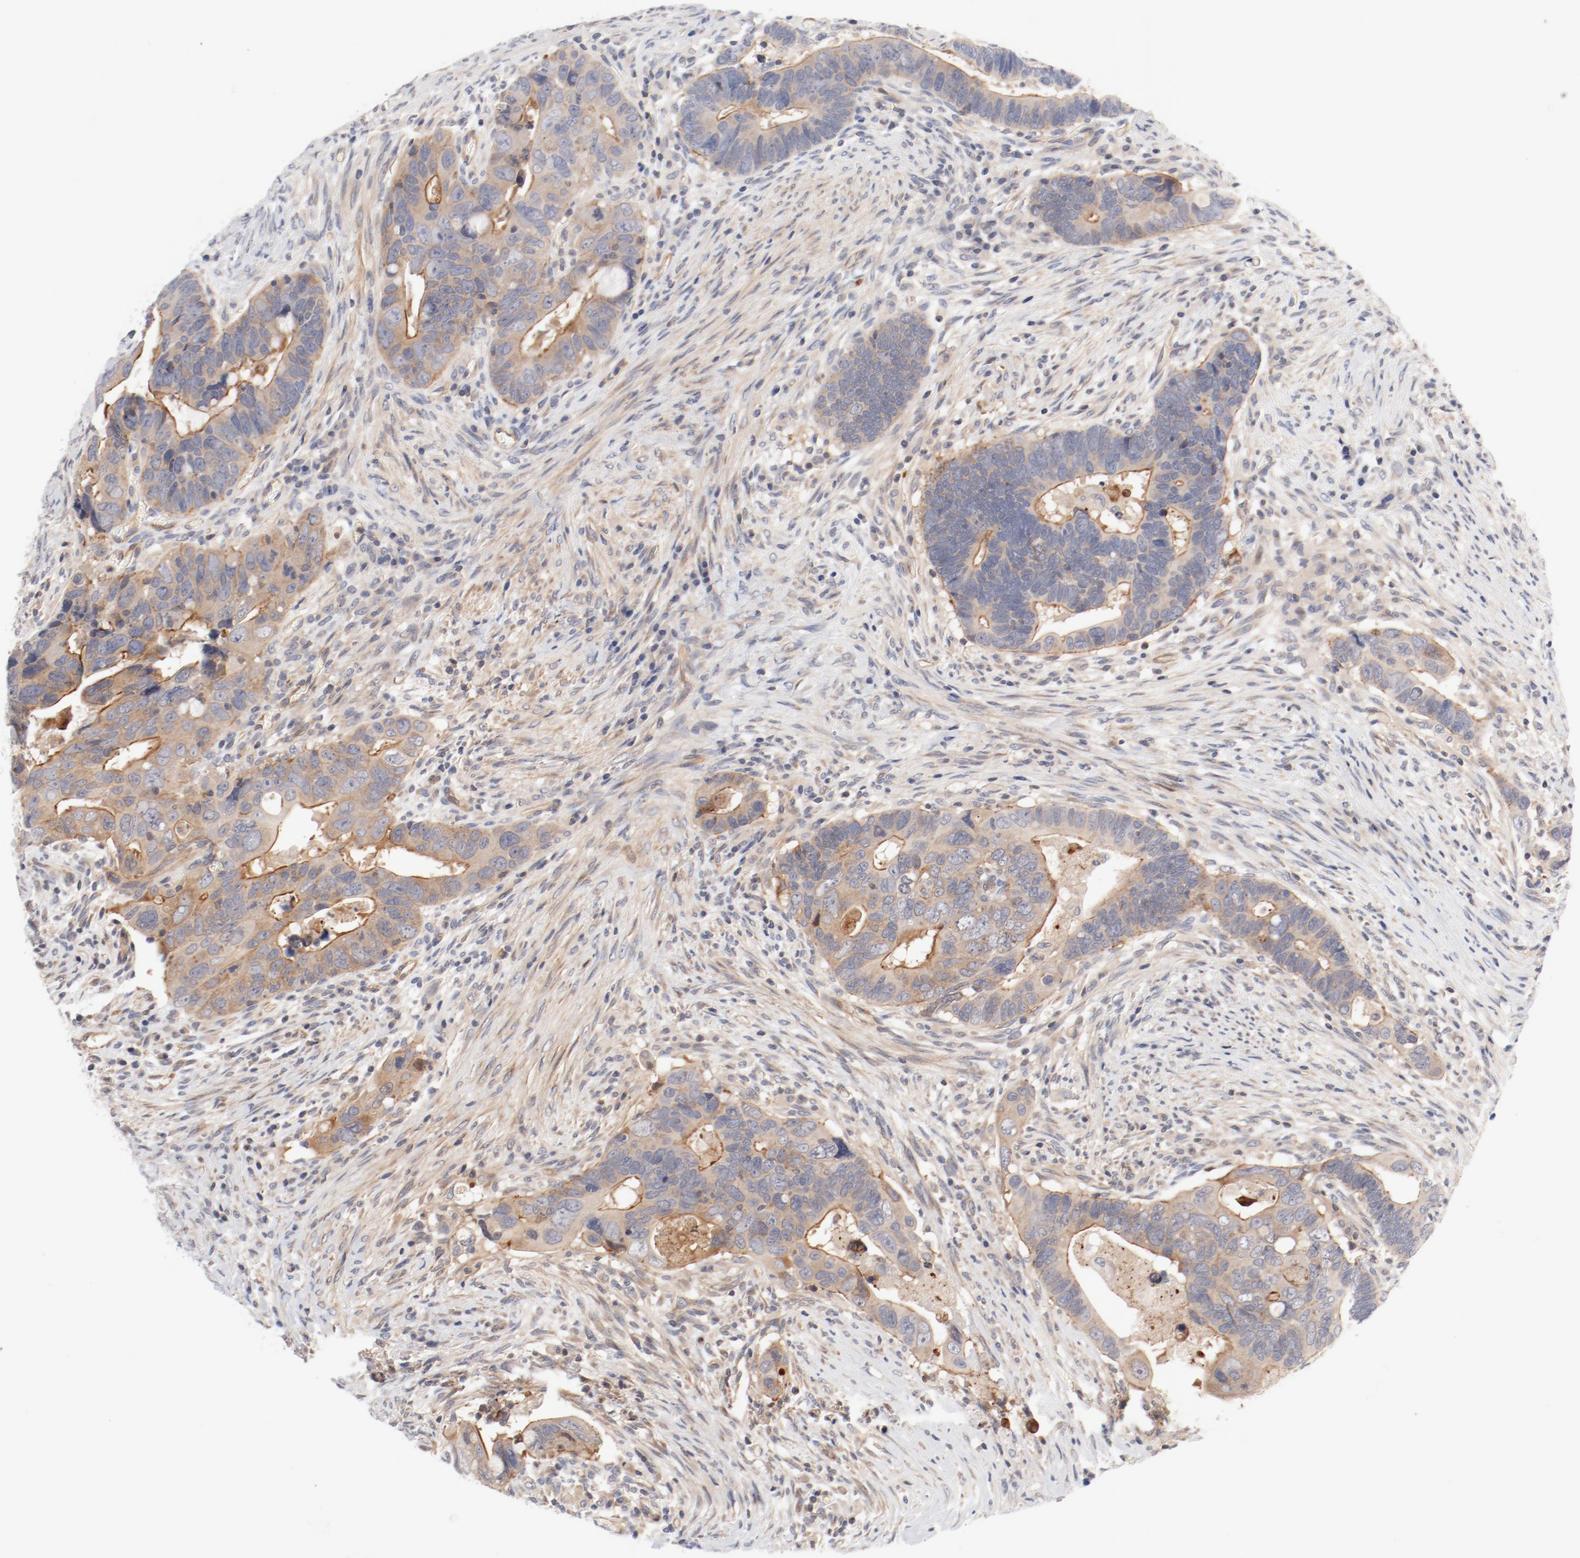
{"staining": {"intensity": "moderate", "quantity": "25%-75%", "location": "cytoplasmic/membranous"}, "tissue": "colorectal cancer", "cell_type": "Tumor cells", "image_type": "cancer", "snomed": [{"axis": "morphology", "description": "Adenocarcinoma, NOS"}, {"axis": "topography", "description": "Rectum"}], "caption": "This histopathology image demonstrates colorectal adenocarcinoma stained with IHC to label a protein in brown. The cytoplasmic/membranous of tumor cells show moderate positivity for the protein. Nuclei are counter-stained blue.", "gene": "ZNF267", "patient": {"sex": "male", "age": 53}}